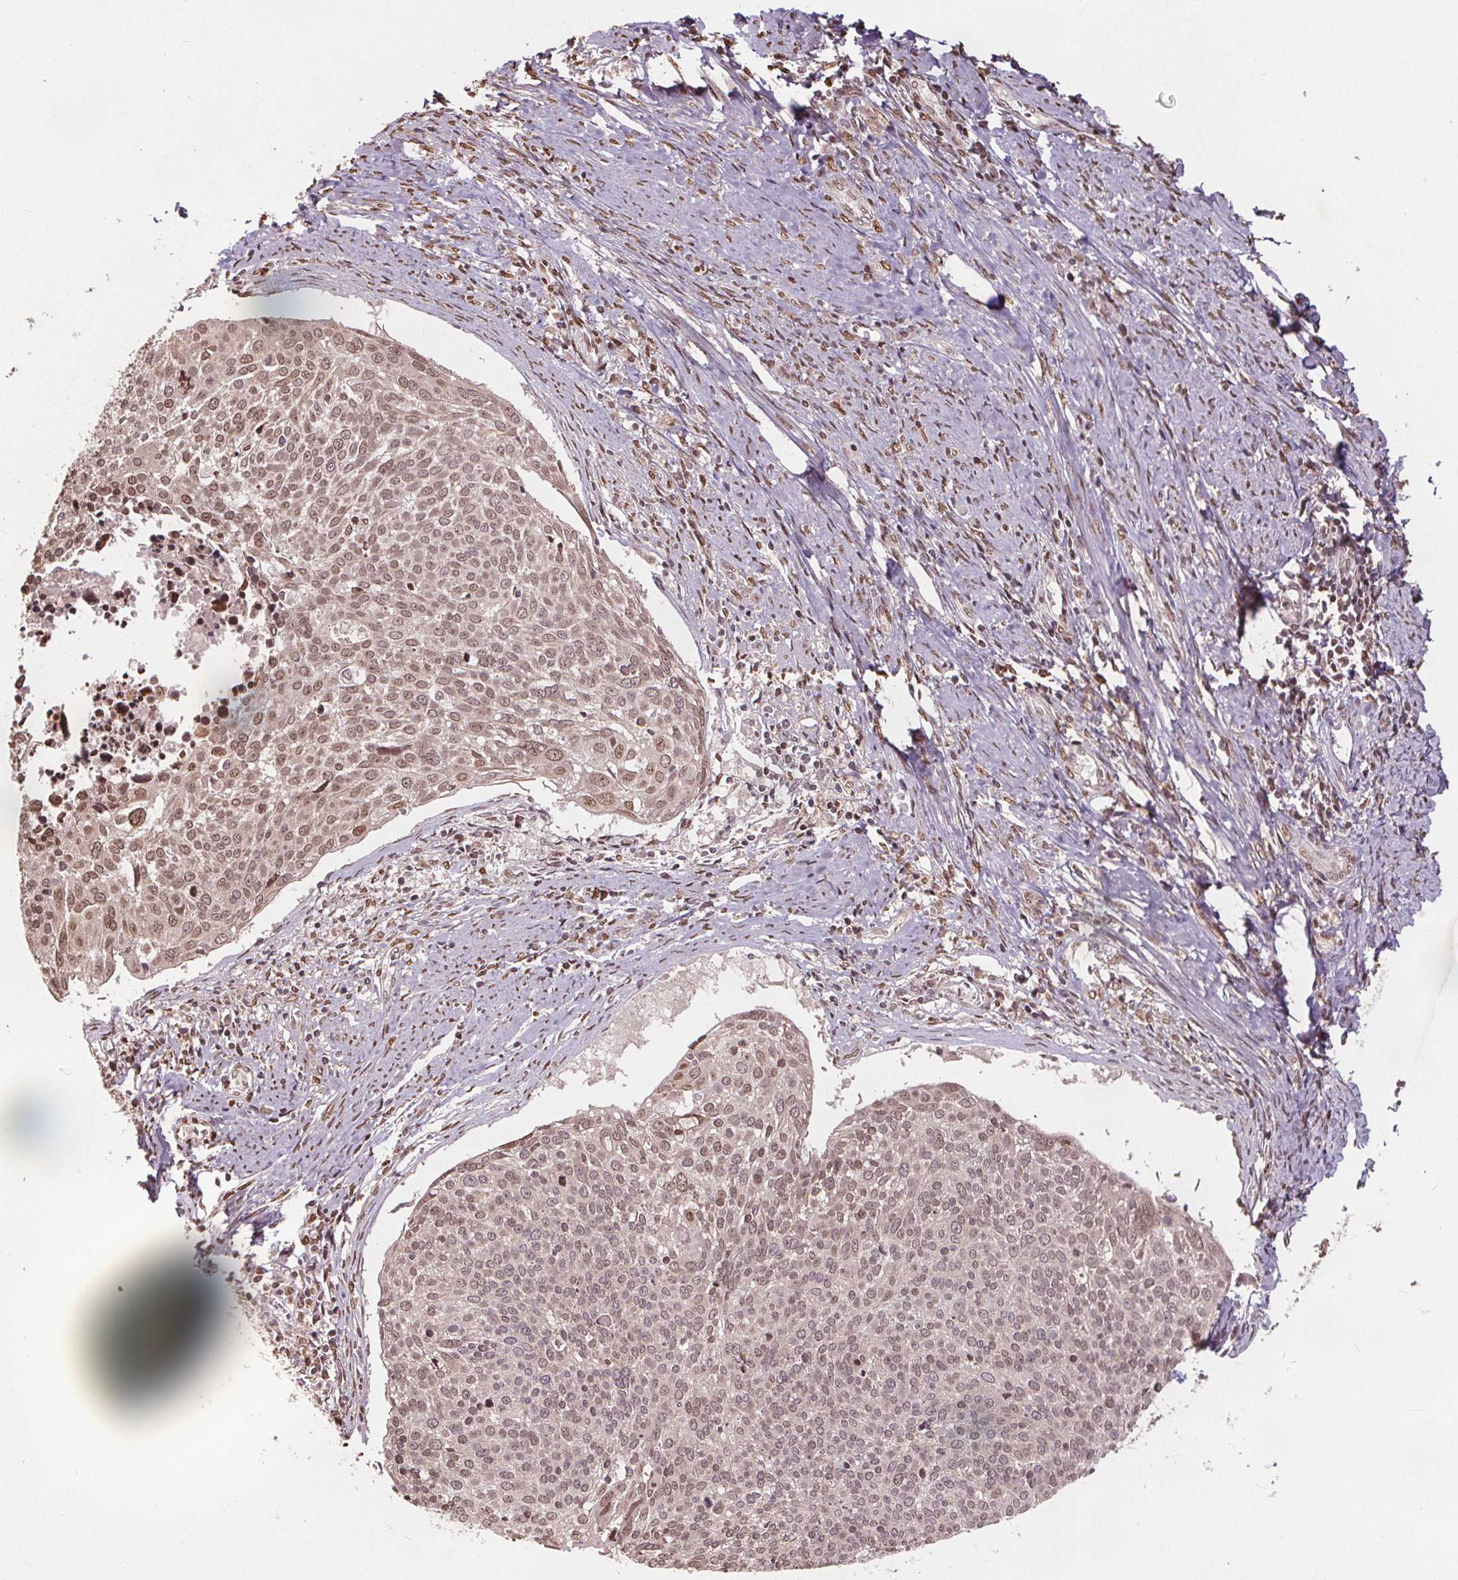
{"staining": {"intensity": "weak", "quantity": ">75%", "location": "cytoplasmic/membranous,nuclear"}, "tissue": "cervical cancer", "cell_type": "Tumor cells", "image_type": "cancer", "snomed": [{"axis": "morphology", "description": "Squamous cell carcinoma, NOS"}, {"axis": "topography", "description": "Cervix"}], "caption": "Cervical cancer tissue exhibits weak cytoplasmic/membranous and nuclear staining in about >75% of tumor cells, visualized by immunohistochemistry.", "gene": "HIF1AN", "patient": {"sex": "female", "age": 39}}